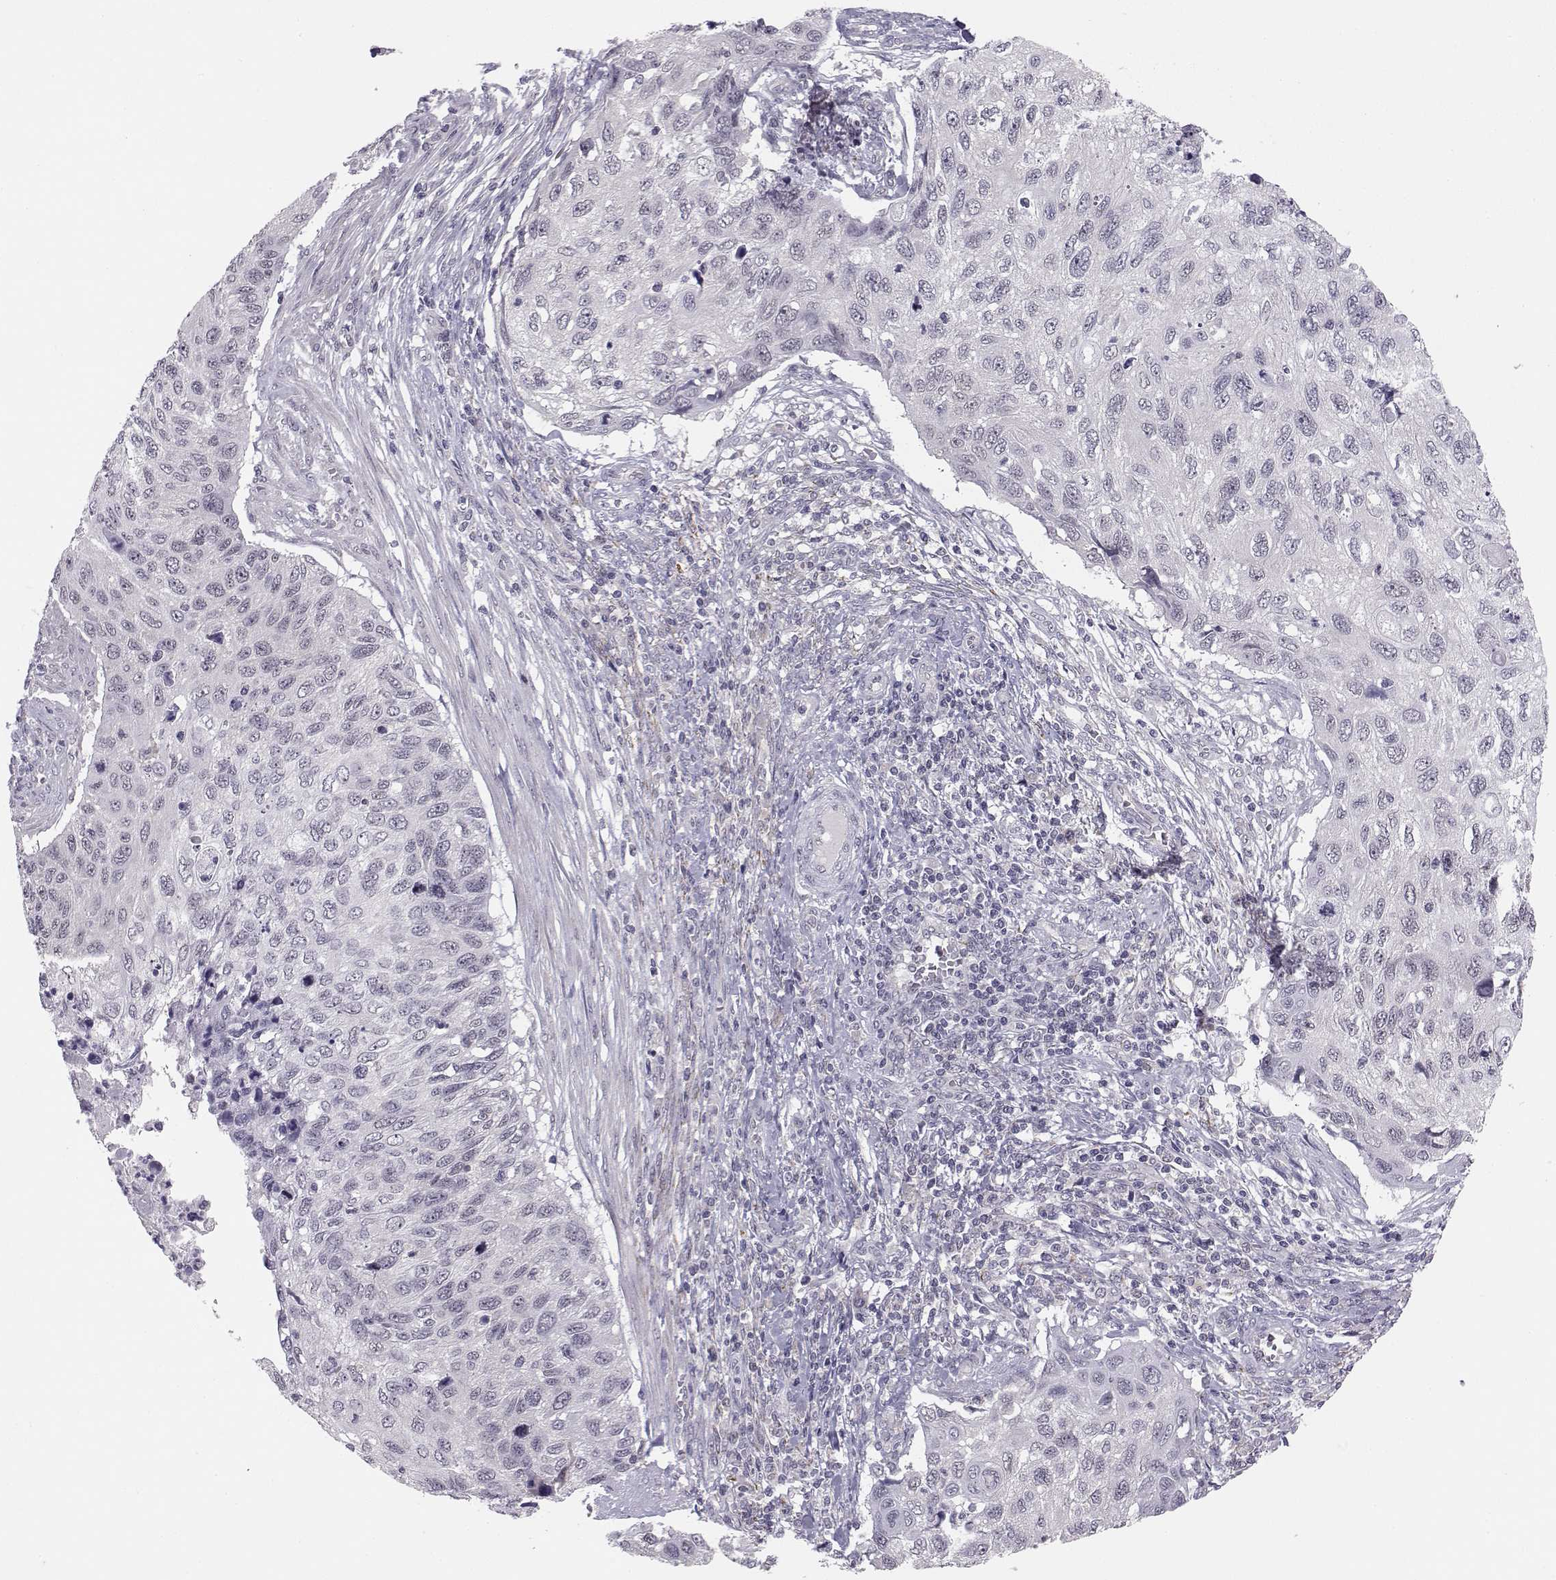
{"staining": {"intensity": "negative", "quantity": "none", "location": "none"}, "tissue": "cervical cancer", "cell_type": "Tumor cells", "image_type": "cancer", "snomed": [{"axis": "morphology", "description": "Squamous cell carcinoma, NOS"}, {"axis": "topography", "description": "Cervix"}], "caption": "Photomicrograph shows no protein positivity in tumor cells of cervical cancer (squamous cell carcinoma) tissue. (IHC, brightfield microscopy, high magnification).", "gene": "KIF13B", "patient": {"sex": "female", "age": 70}}